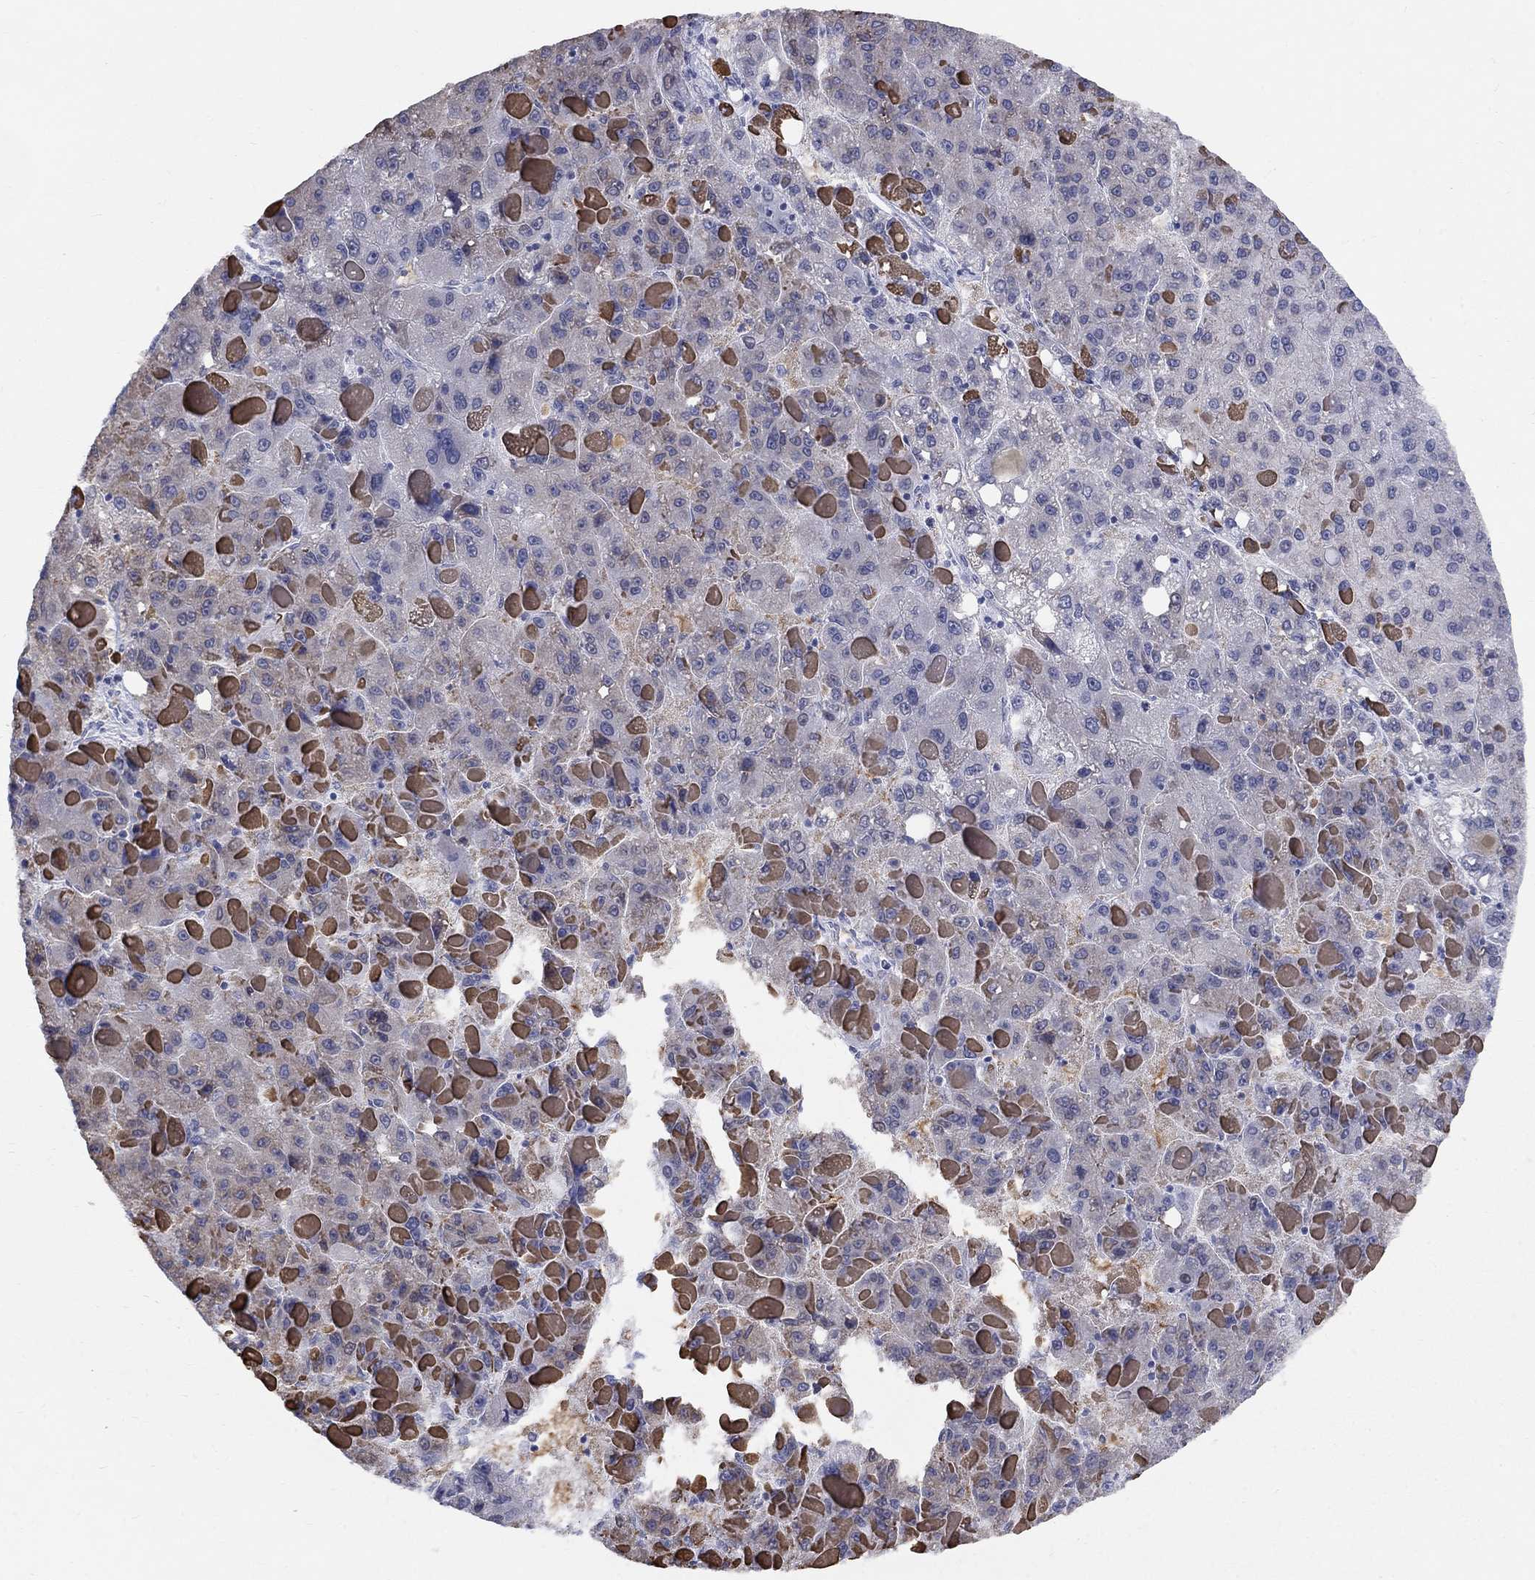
{"staining": {"intensity": "weak", "quantity": "25%-75%", "location": "cytoplasmic/membranous"}, "tissue": "liver cancer", "cell_type": "Tumor cells", "image_type": "cancer", "snomed": [{"axis": "morphology", "description": "Carcinoma, Hepatocellular, NOS"}, {"axis": "topography", "description": "Liver"}], "caption": "There is low levels of weak cytoplasmic/membranous expression in tumor cells of liver hepatocellular carcinoma, as demonstrated by immunohistochemical staining (brown color).", "gene": "DMTN", "patient": {"sex": "female", "age": 82}}